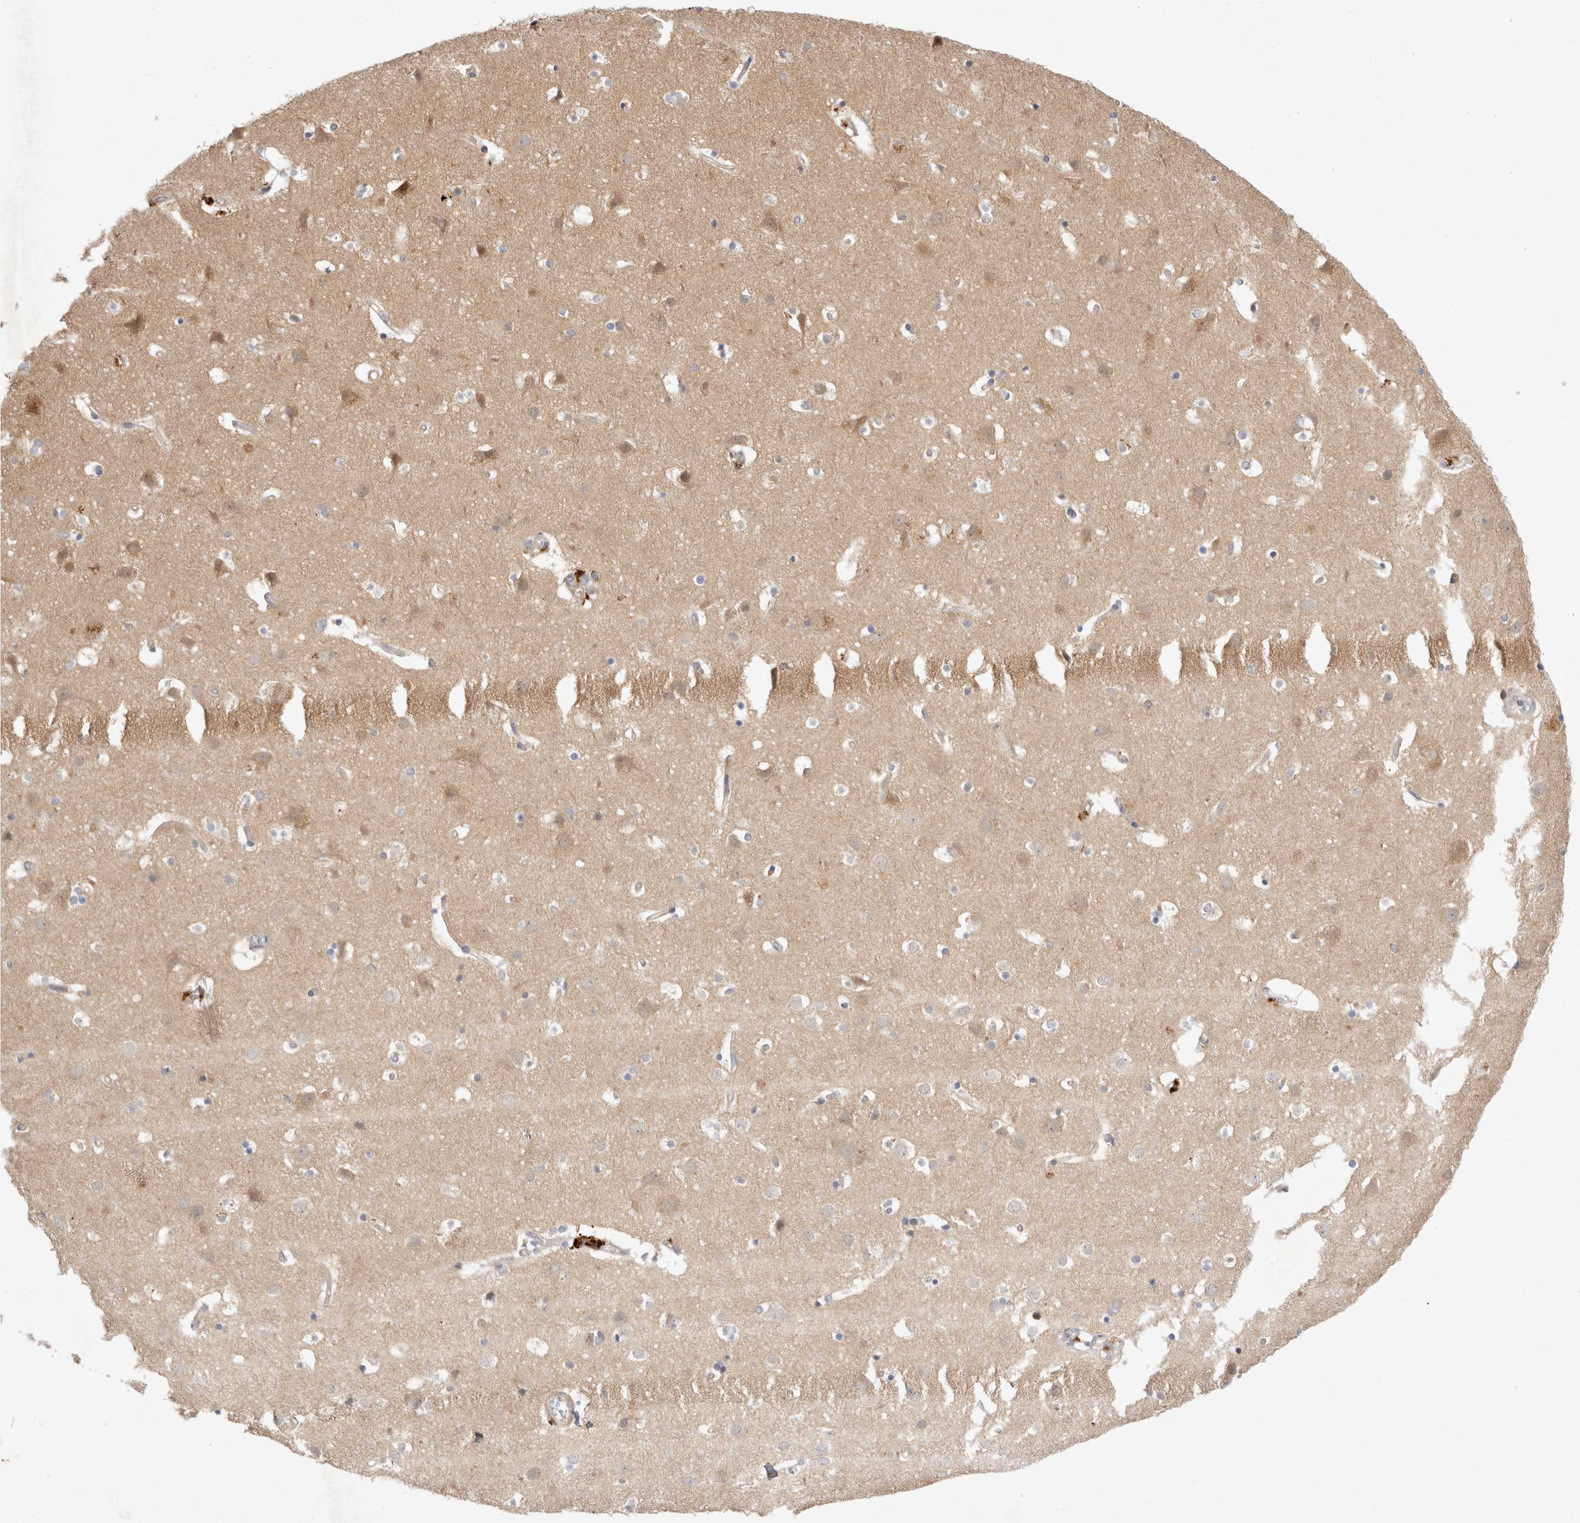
{"staining": {"intensity": "negative", "quantity": "none", "location": "none"}, "tissue": "cerebral cortex", "cell_type": "Endothelial cells", "image_type": "normal", "snomed": [{"axis": "morphology", "description": "Normal tissue, NOS"}, {"axis": "topography", "description": "Cerebral cortex"}], "caption": "A photomicrograph of human cerebral cortex is negative for staining in endothelial cells.", "gene": "HTT", "patient": {"sex": "male", "age": 54}}